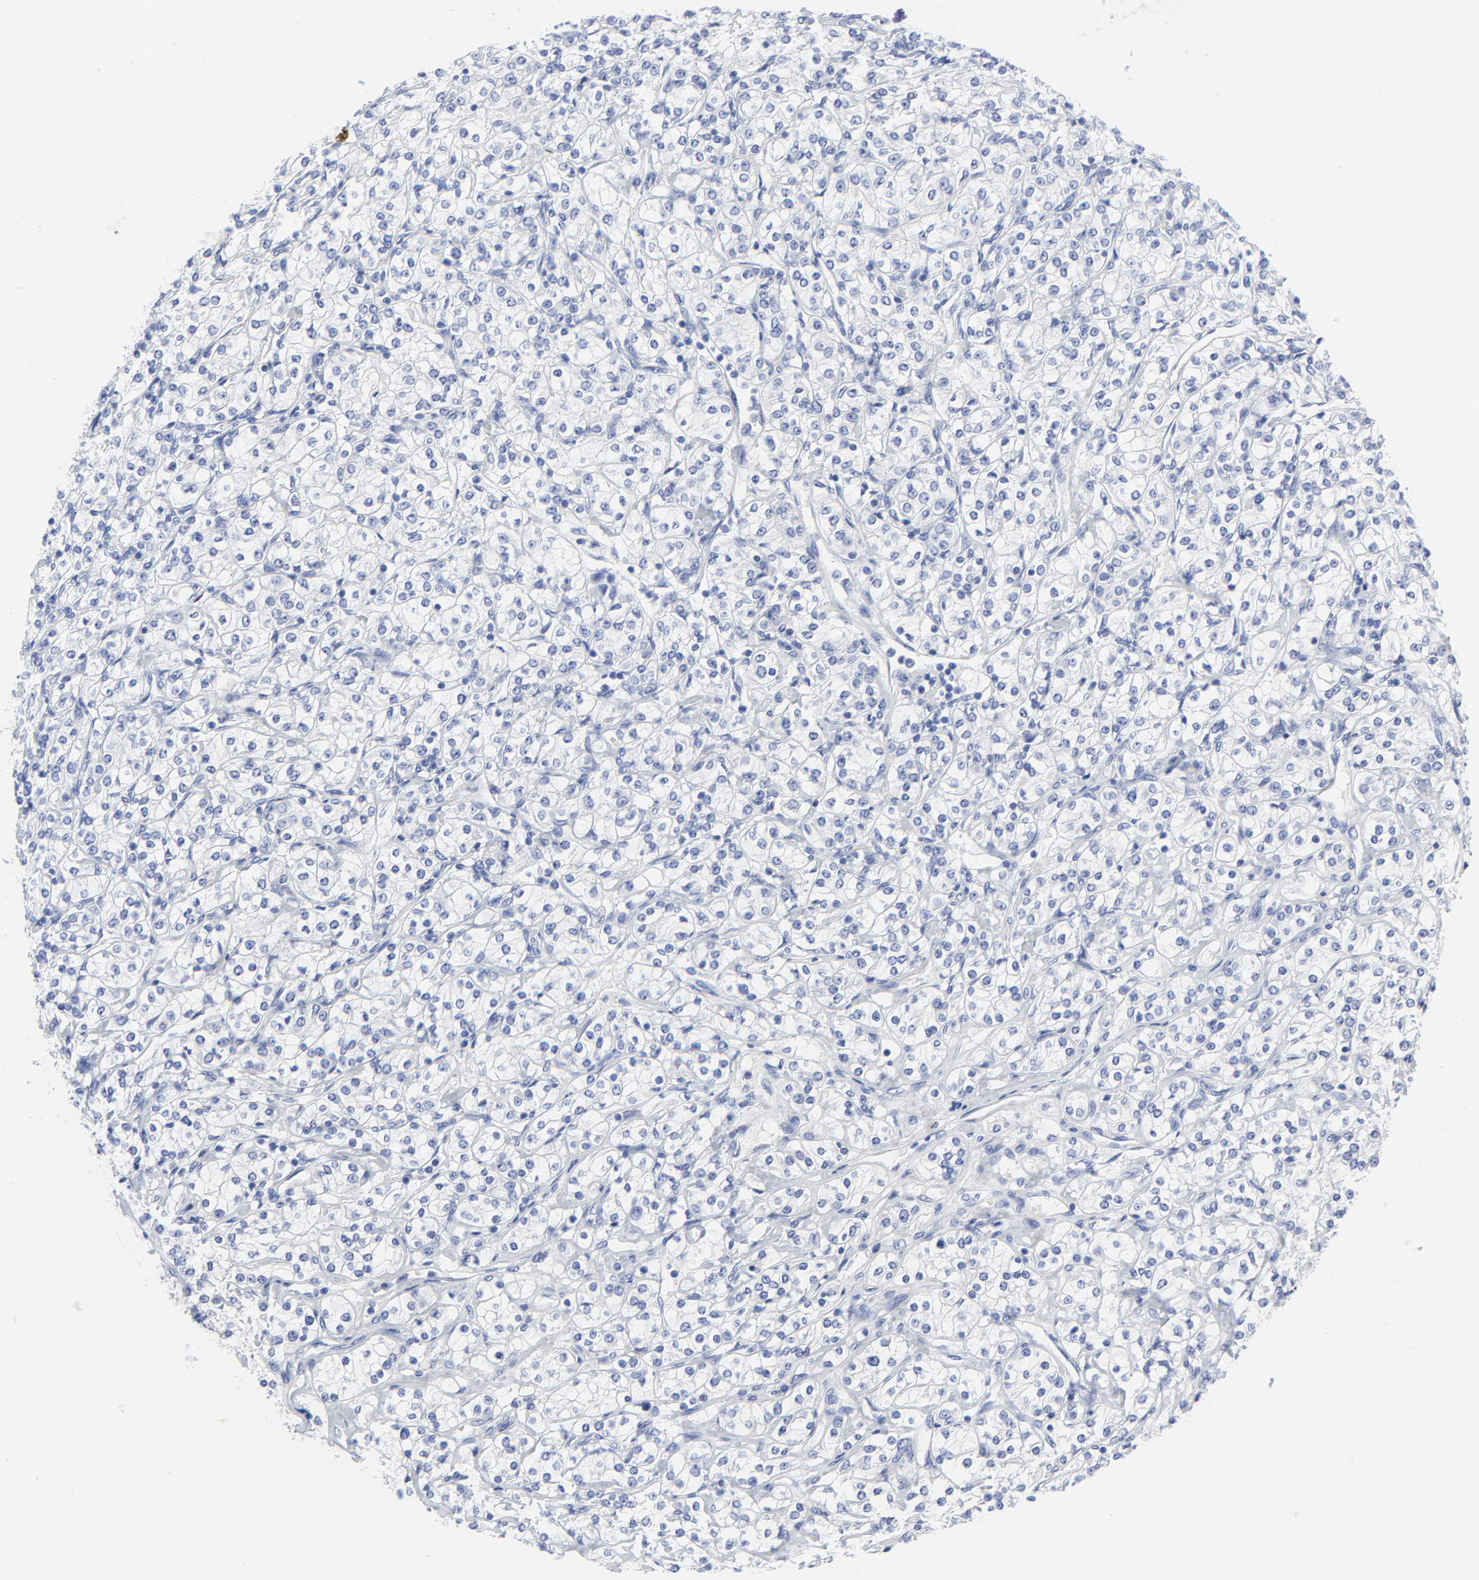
{"staining": {"intensity": "negative", "quantity": "none", "location": "none"}, "tissue": "renal cancer", "cell_type": "Tumor cells", "image_type": "cancer", "snomed": [{"axis": "morphology", "description": "Adenocarcinoma, NOS"}, {"axis": "topography", "description": "Kidney"}], "caption": "Immunohistochemical staining of renal cancer (adenocarcinoma) reveals no significant expression in tumor cells. Brightfield microscopy of immunohistochemistry (IHC) stained with DAB (brown) and hematoxylin (blue), captured at high magnification.", "gene": "STAT2", "patient": {"sex": "male", "age": 77}}